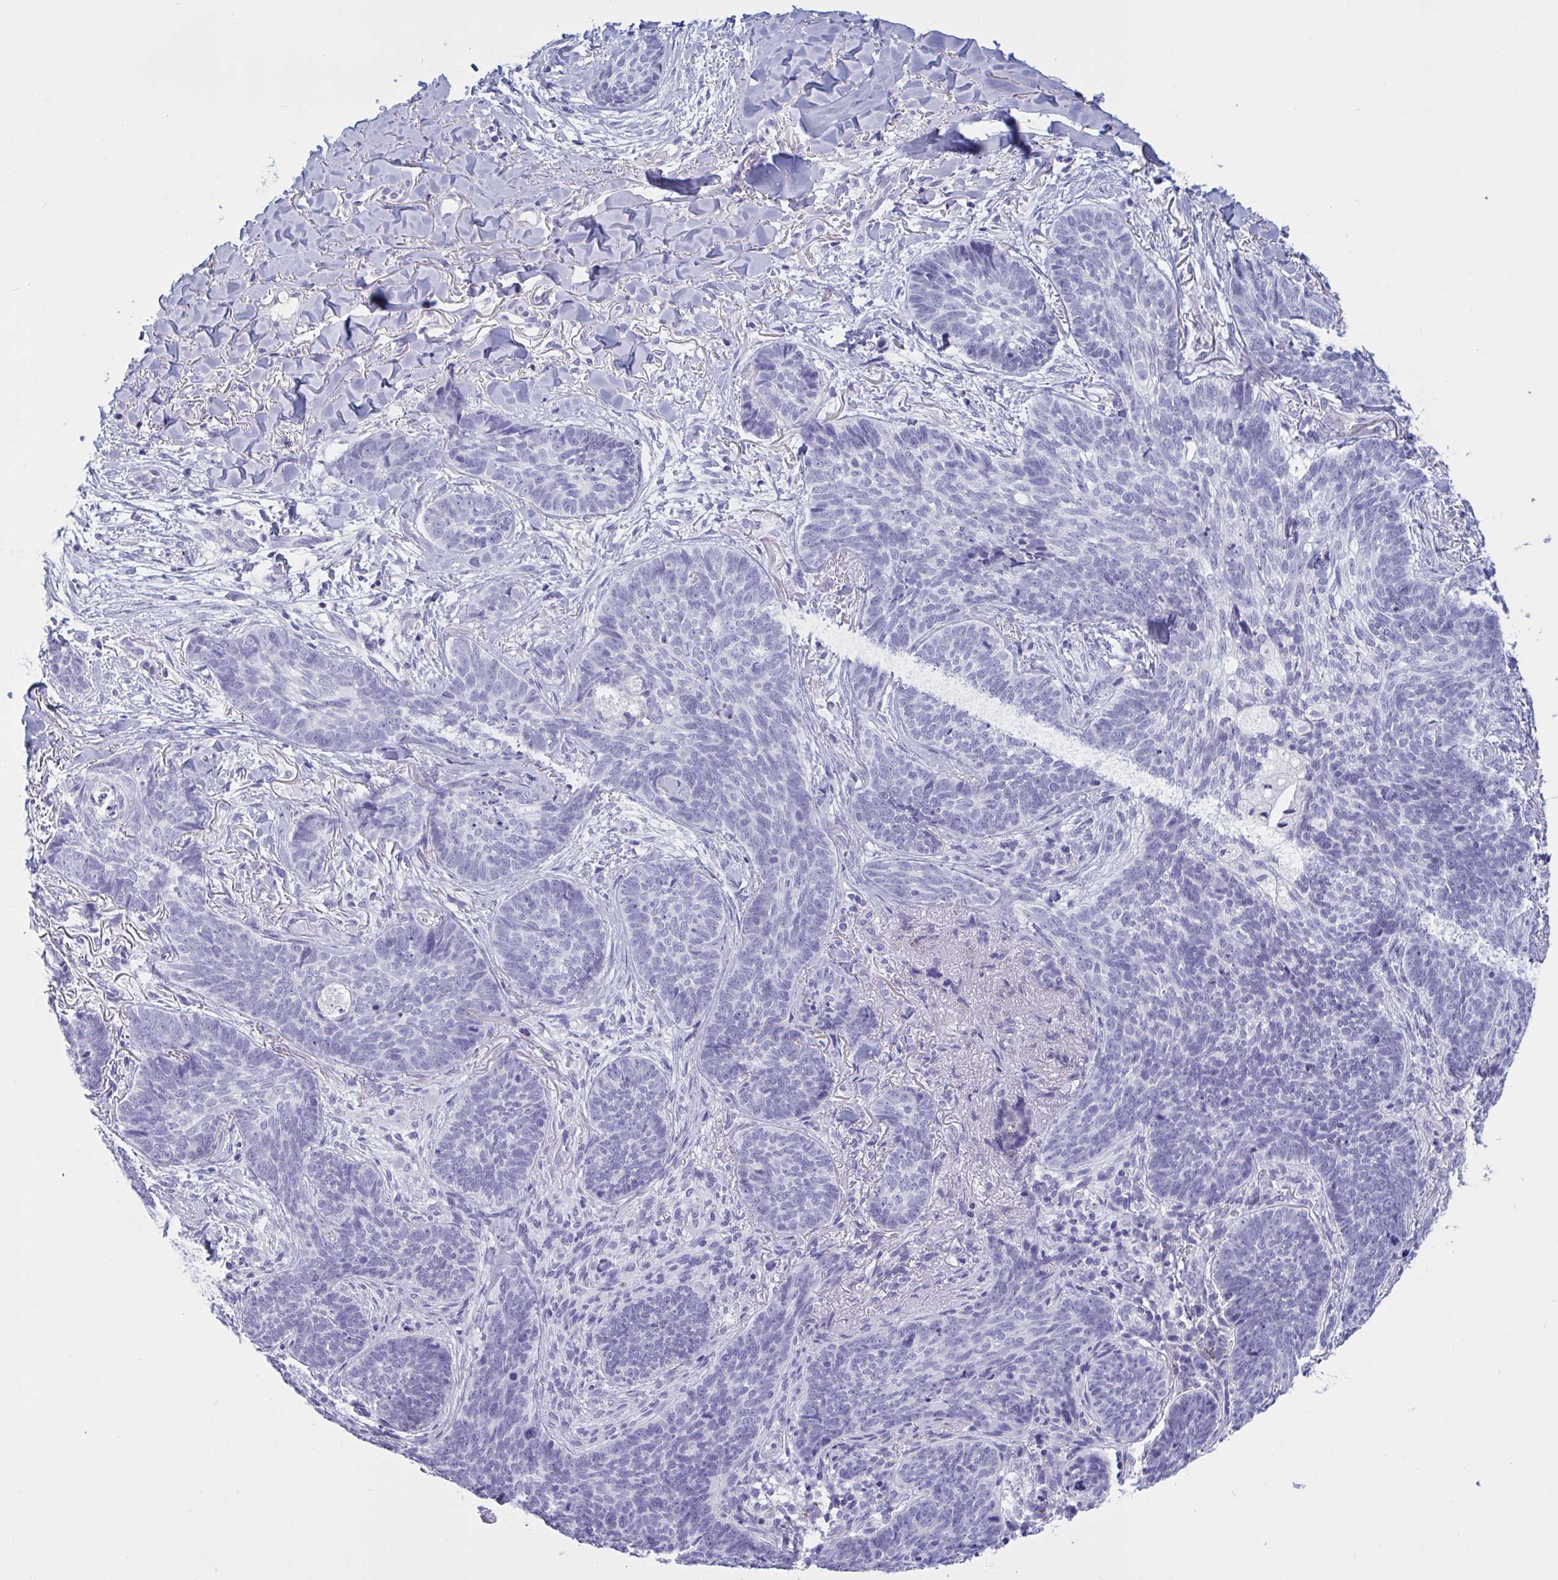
{"staining": {"intensity": "negative", "quantity": "none", "location": "none"}, "tissue": "skin cancer", "cell_type": "Tumor cells", "image_type": "cancer", "snomed": [{"axis": "morphology", "description": "Basal cell carcinoma"}, {"axis": "topography", "description": "Skin"}, {"axis": "topography", "description": "Skin of face"}], "caption": "Histopathology image shows no significant protein positivity in tumor cells of skin basal cell carcinoma. The staining is performed using DAB (3,3'-diaminobenzidine) brown chromogen with nuclei counter-stained in using hematoxylin.", "gene": "OXLD1", "patient": {"sex": "male", "age": 88}}